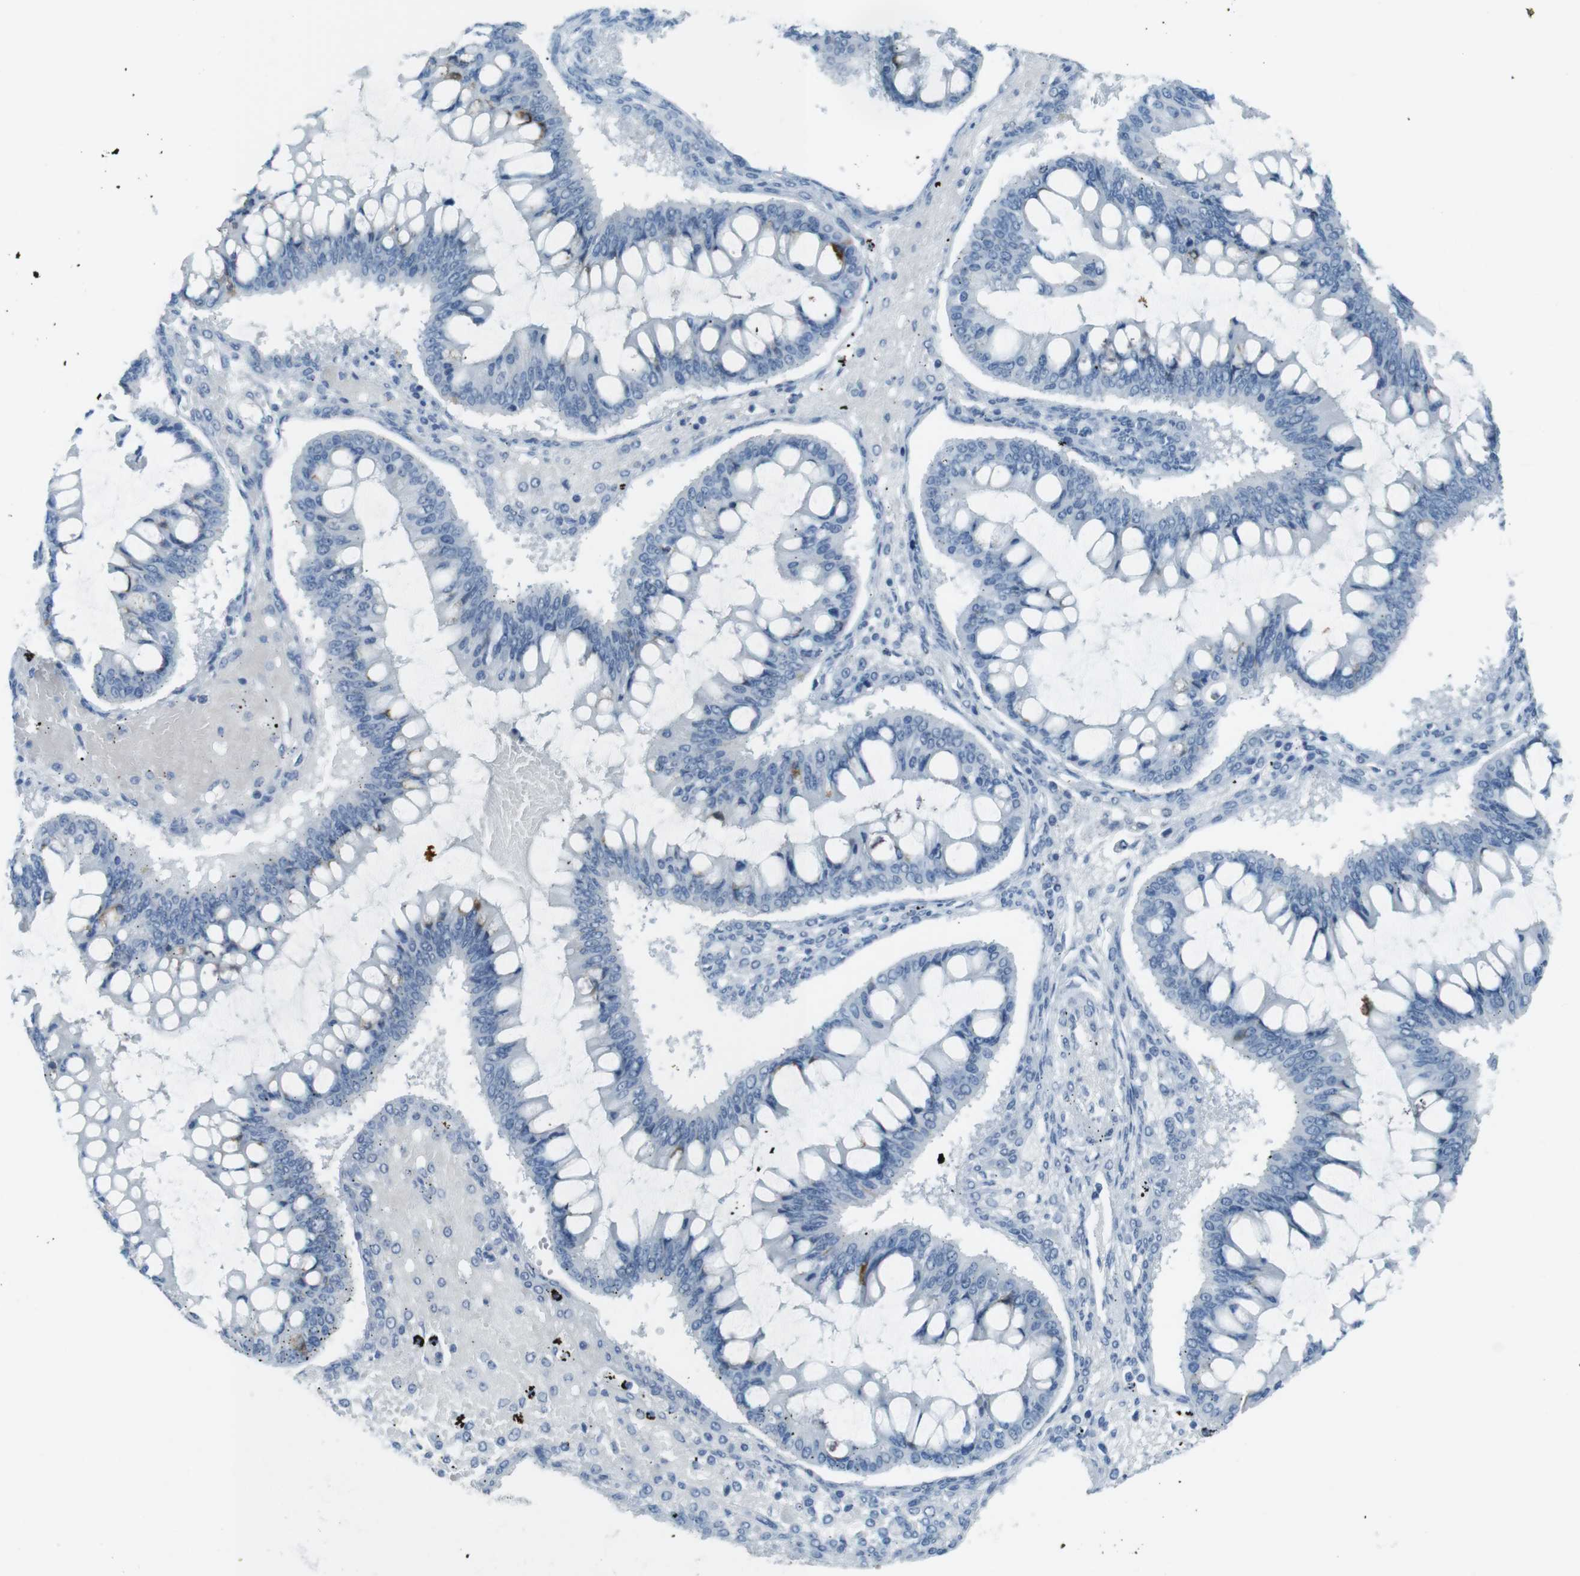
{"staining": {"intensity": "moderate", "quantity": "<25%", "location": "cytoplasmic/membranous"}, "tissue": "ovarian cancer", "cell_type": "Tumor cells", "image_type": "cancer", "snomed": [{"axis": "morphology", "description": "Cystadenocarcinoma, mucinous, NOS"}, {"axis": "topography", "description": "Ovary"}], "caption": "A high-resolution photomicrograph shows IHC staining of ovarian cancer, which shows moderate cytoplasmic/membranous staining in approximately <25% of tumor cells.", "gene": "TMEM207", "patient": {"sex": "female", "age": 73}}